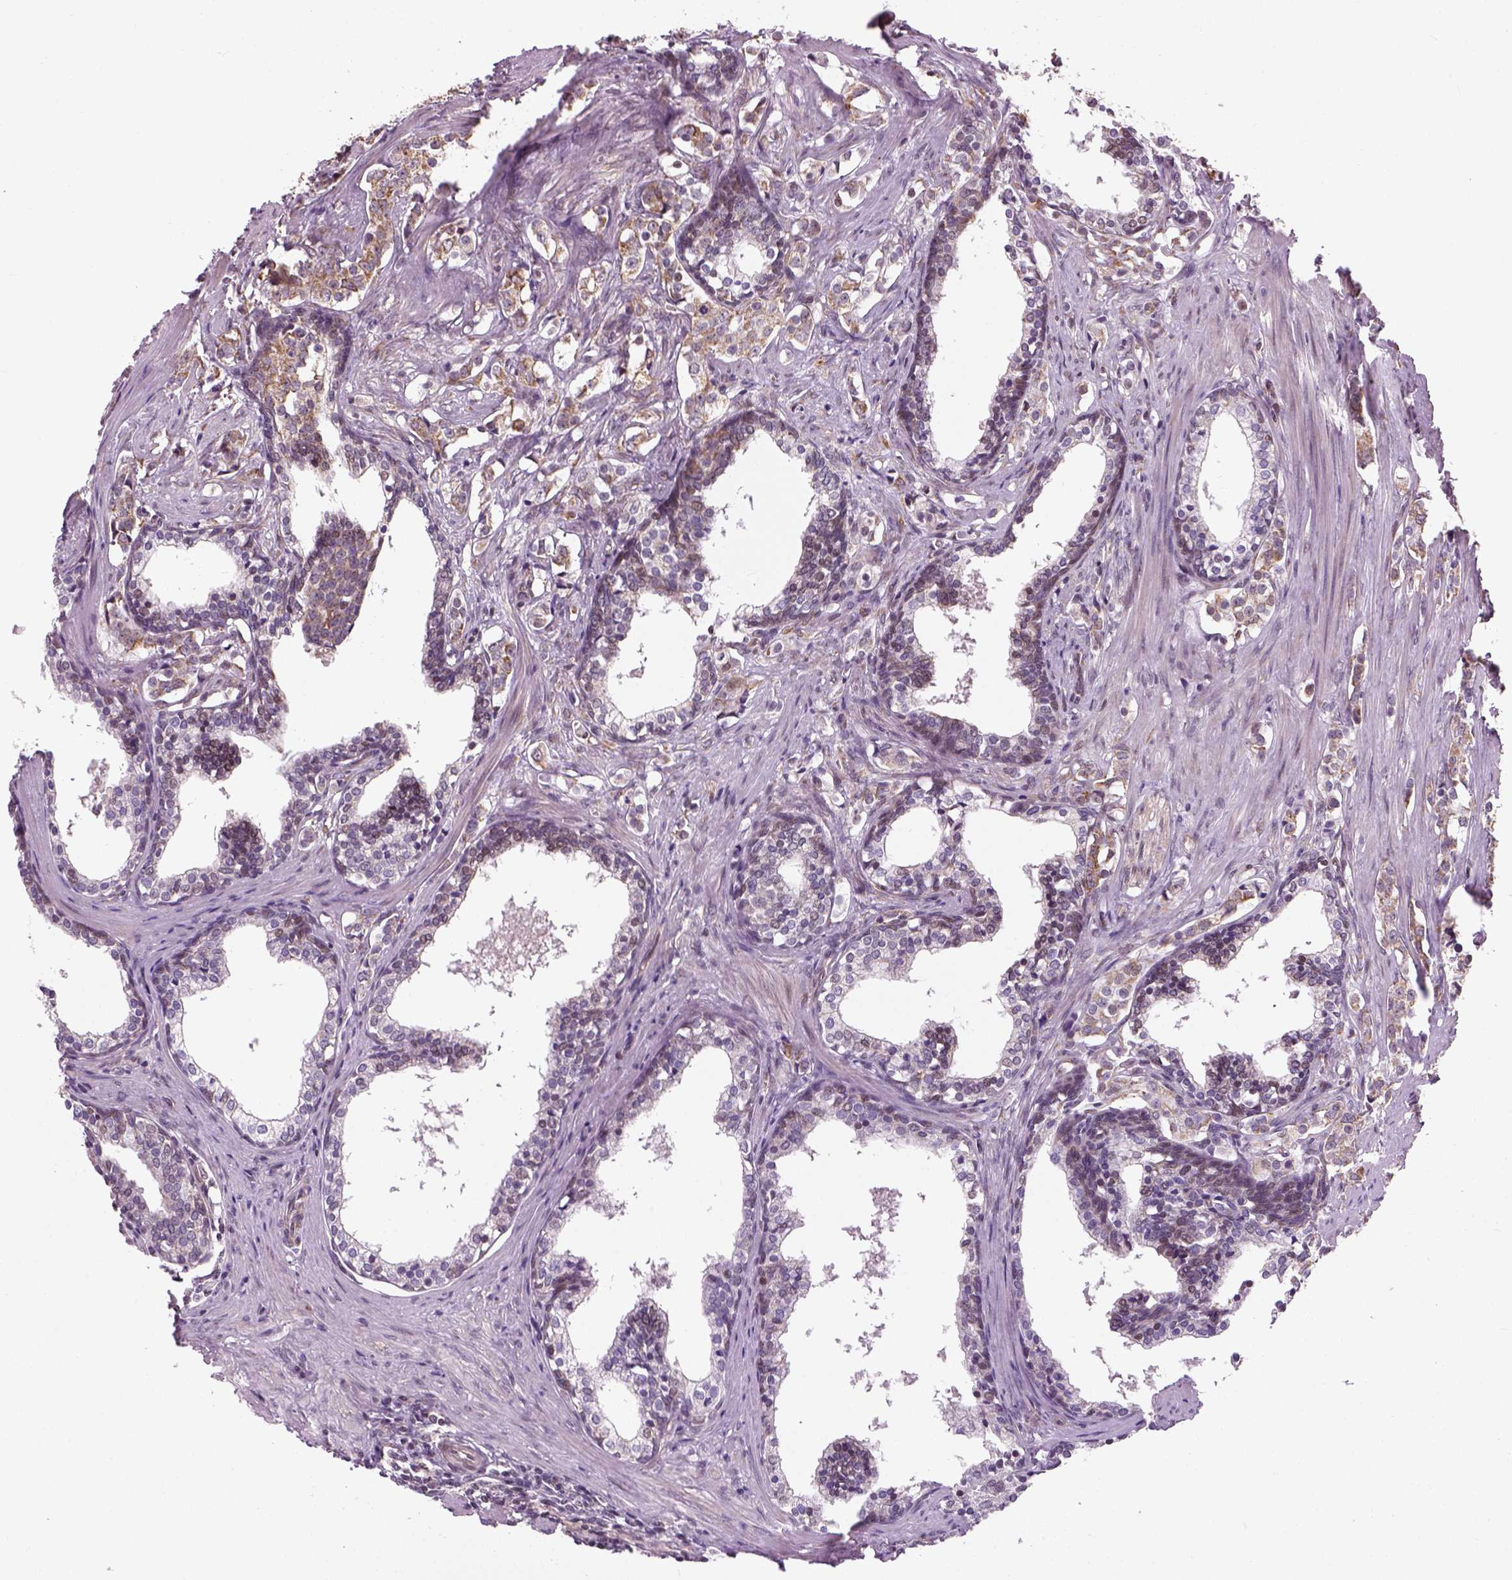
{"staining": {"intensity": "weak", "quantity": ">75%", "location": "cytoplasmic/membranous"}, "tissue": "prostate cancer", "cell_type": "Tumor cells", "image_type": "cancer", "snomed": [{"axis": "morphology", "description": "Adenocarcinoma, NOS"}, {"axis": "topography", "description": "Prostate and seminal vesicle, NOS"}], "caption": "The micrograph displays a brown stain indicating the presence of a protein in the cytoplasmic/membranous of tumor cells in adenocarcinoma (prostate).", "gene": "XK", "patient": {"sex": "male", "age": 63}}